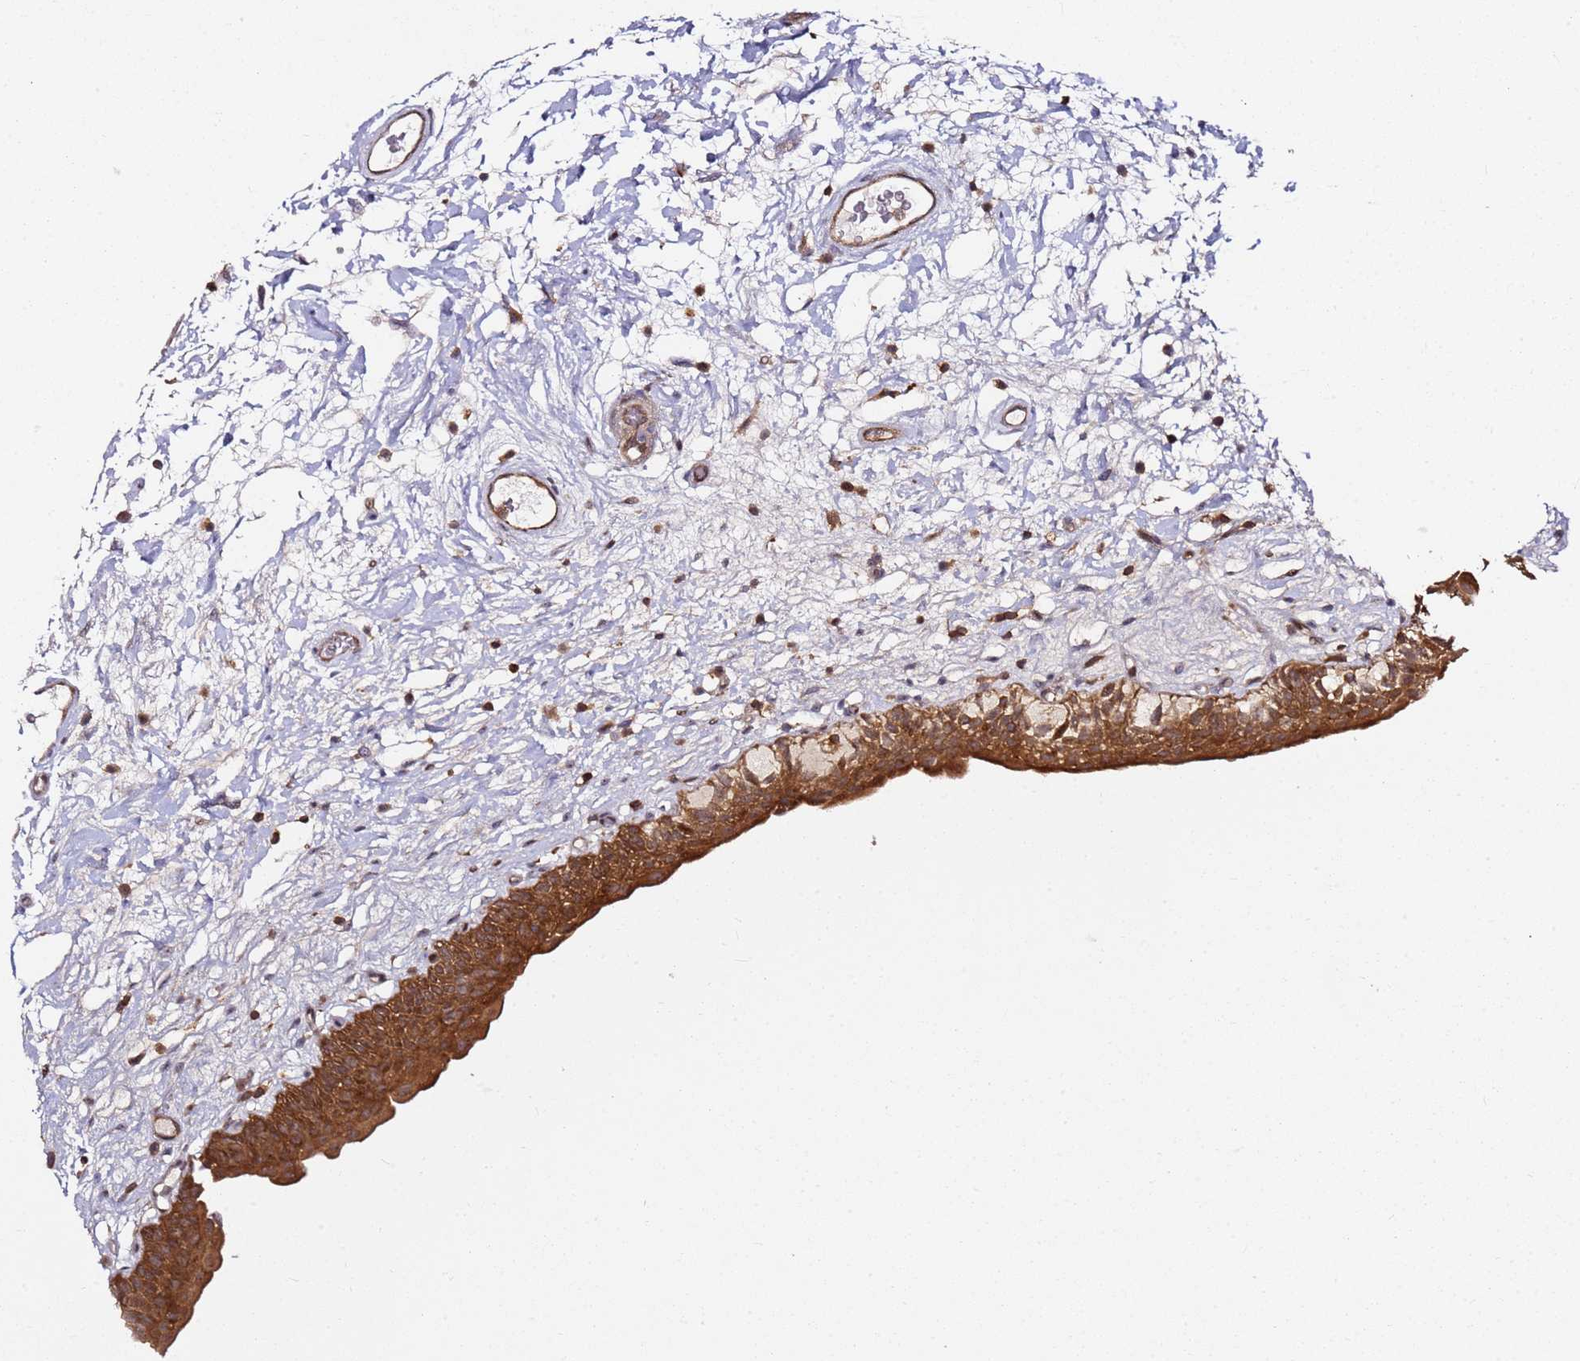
{"staining": {"intensity": "strong", "quantity": ">75%", "location": "cytoplasmic/membranous"}, "tissue": "urinary bladder", "cell_type": "Urothelial cells", "image_type": "normal", "snomed": [{"axis": "morphology", "description": "Normal tissue, NOS"}, {"axis": "topography", "description": "Urinary bladder"}], "caption": "A high-resolution micrograph shows immunohistochemistry staining of benign urinary bladder, which shows strong cytoplasmic/membranous expression in about >75% of urothelial cells.", "gene": "PRMT7", "patient": {"sex": "male", "age": 83}}